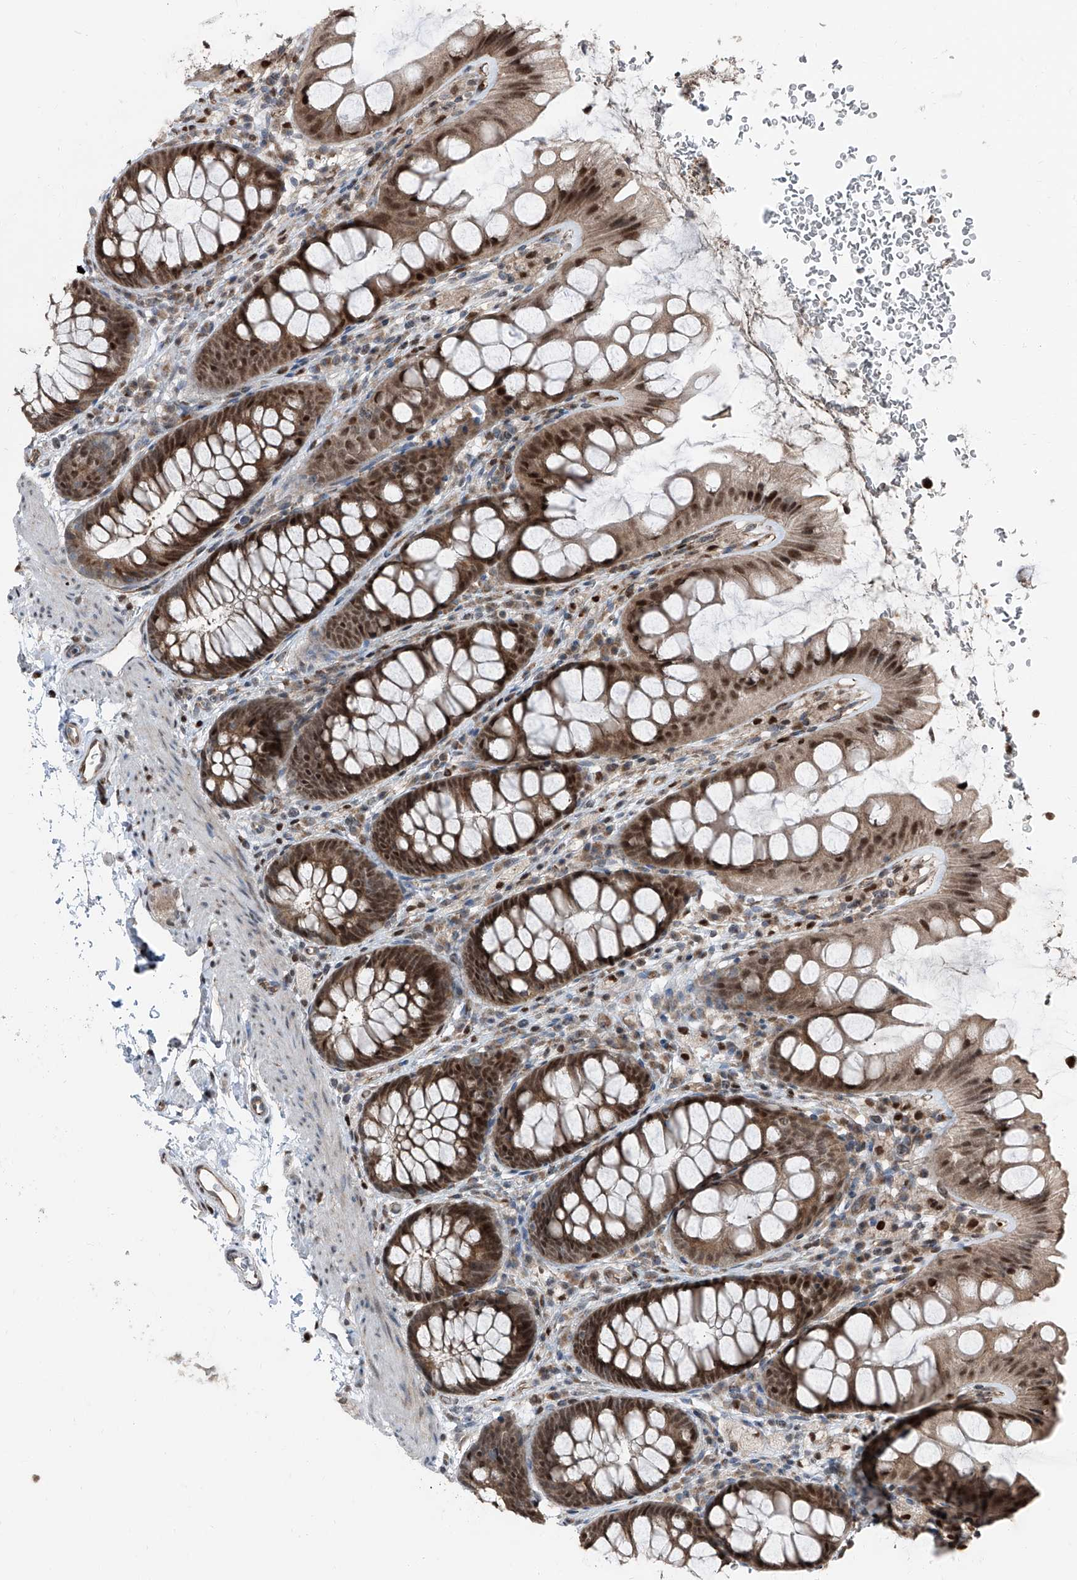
{"staining": {"intensity": "weak", "quantity": ">75%", "location": "cytoplasmic/membranous"}, "tissue": "colon", "cell_type": "Endothelial cells", "image_type": "normal", "snomed": [{"axis": "morphology", "description": "Normal tissue, NOS"}, {"axis": "topography", "description": "Colon"}], "caption": "IHC of normal colon shows low levels of weak cytoplasmic/membranous expression in approximately >75% of endothelial cells. (Stains: DAB (3,3'-diaminobenzidine) in brown, nuclei in blue, Microscopy: brightfield microscopy at high magnification).", "gene": "FKBP5", "patient": {"sex": "female", "age": 62}}